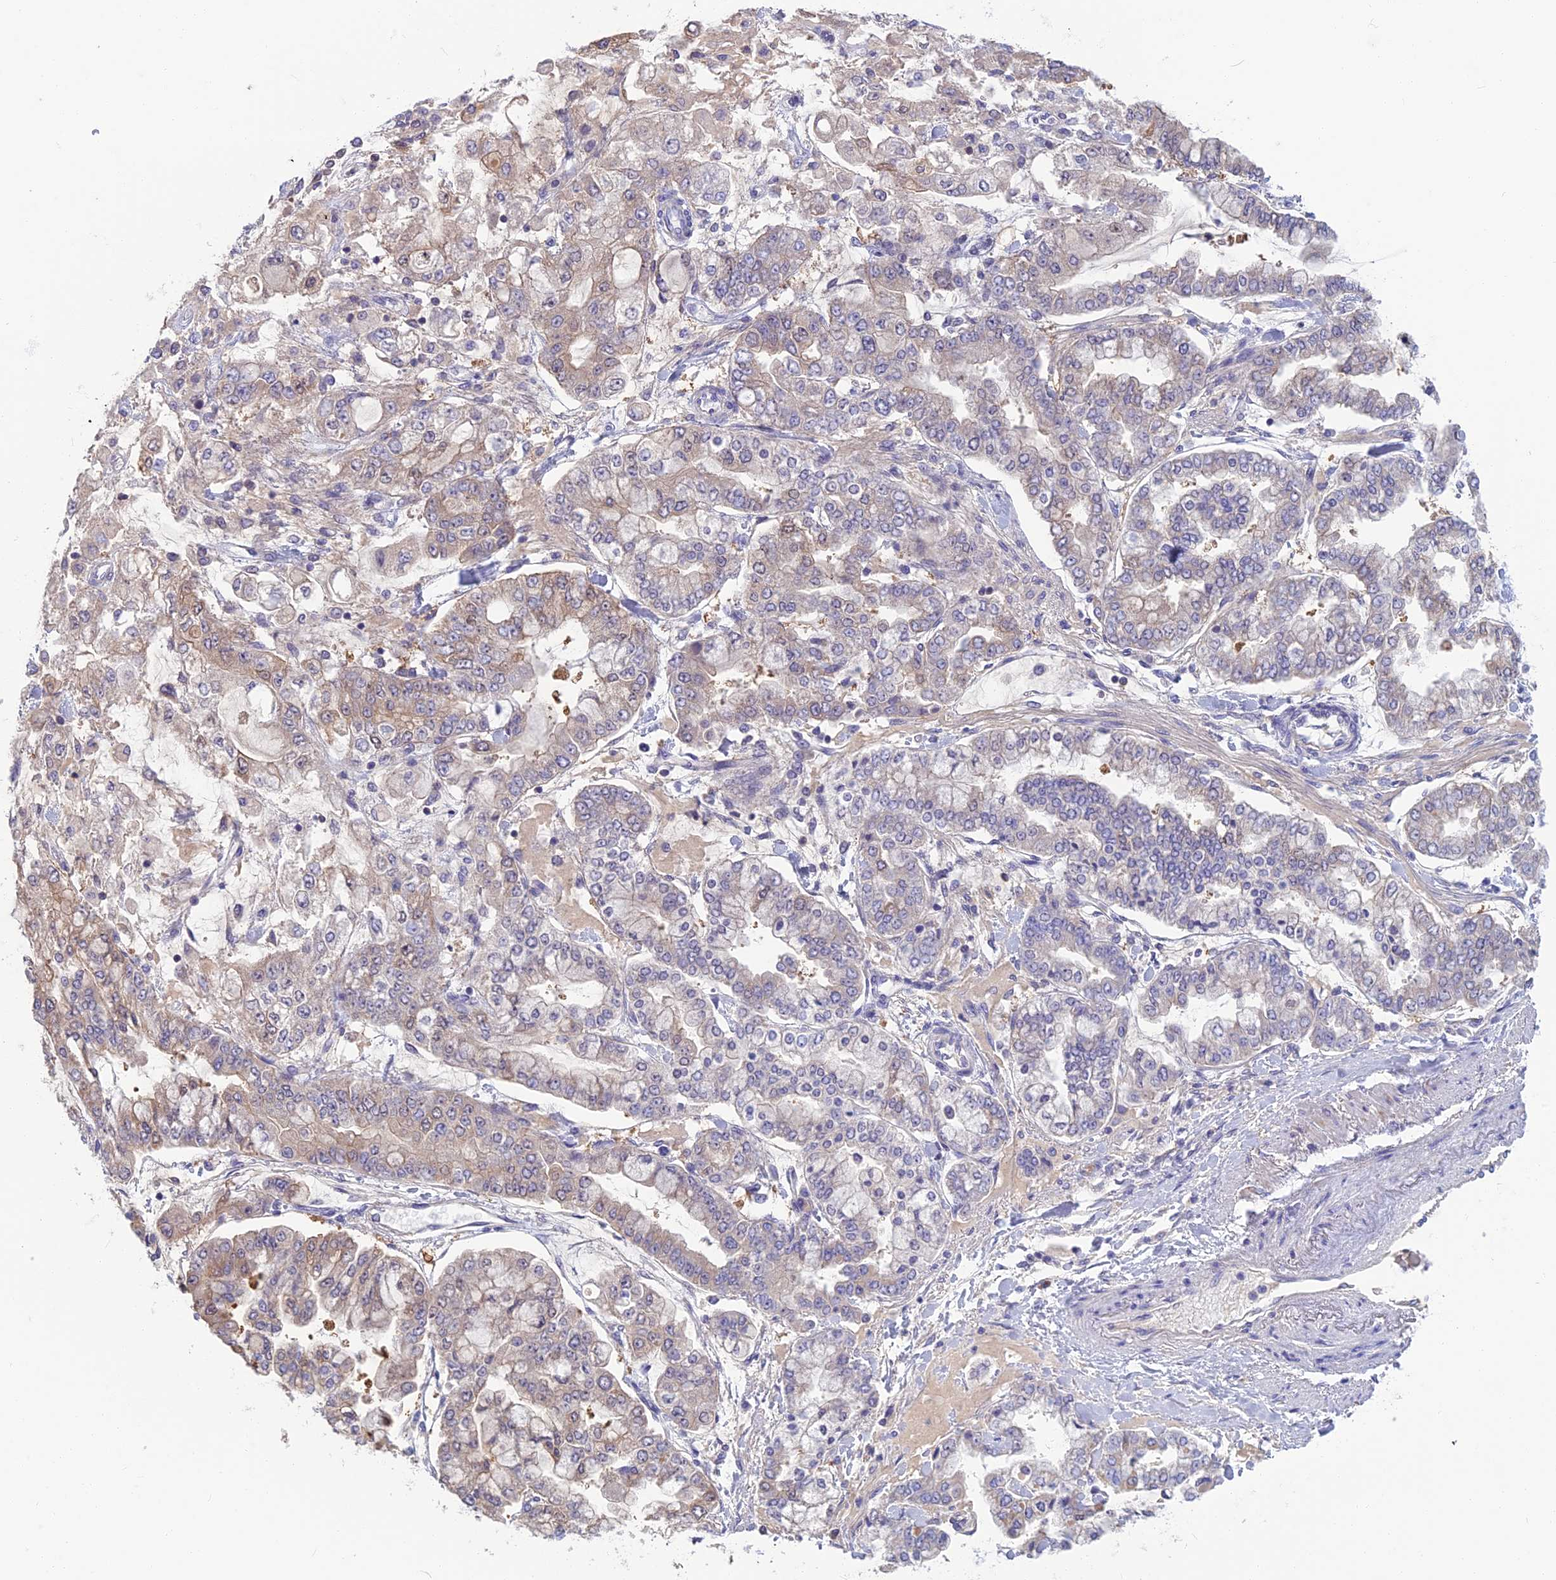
{"staining": {"intensity": "weak", "quantity": "<25%", "location": "cytoplasmic/membranous"}, "tissue": "stomach cancer", "cell_type": "Tumor cells", "image_type": "cancer", "snomed": [{"axis": "morphology", "description": "Normal tissue, NOS"}, {"axis": "morphology", "description": "Adenocarcinoma, NOS"}, {"axis": "topography", "description": "Stomach, upper"}, {"axis": "topography", "description": "Stomach"}], "caption": "Adenocarcinoma (stomach) was stained to show a protein in brown. There is no significant positivity in tumor cells.", "gene": "SNAP91", "patient": {"sex": "male", "age": 76}}